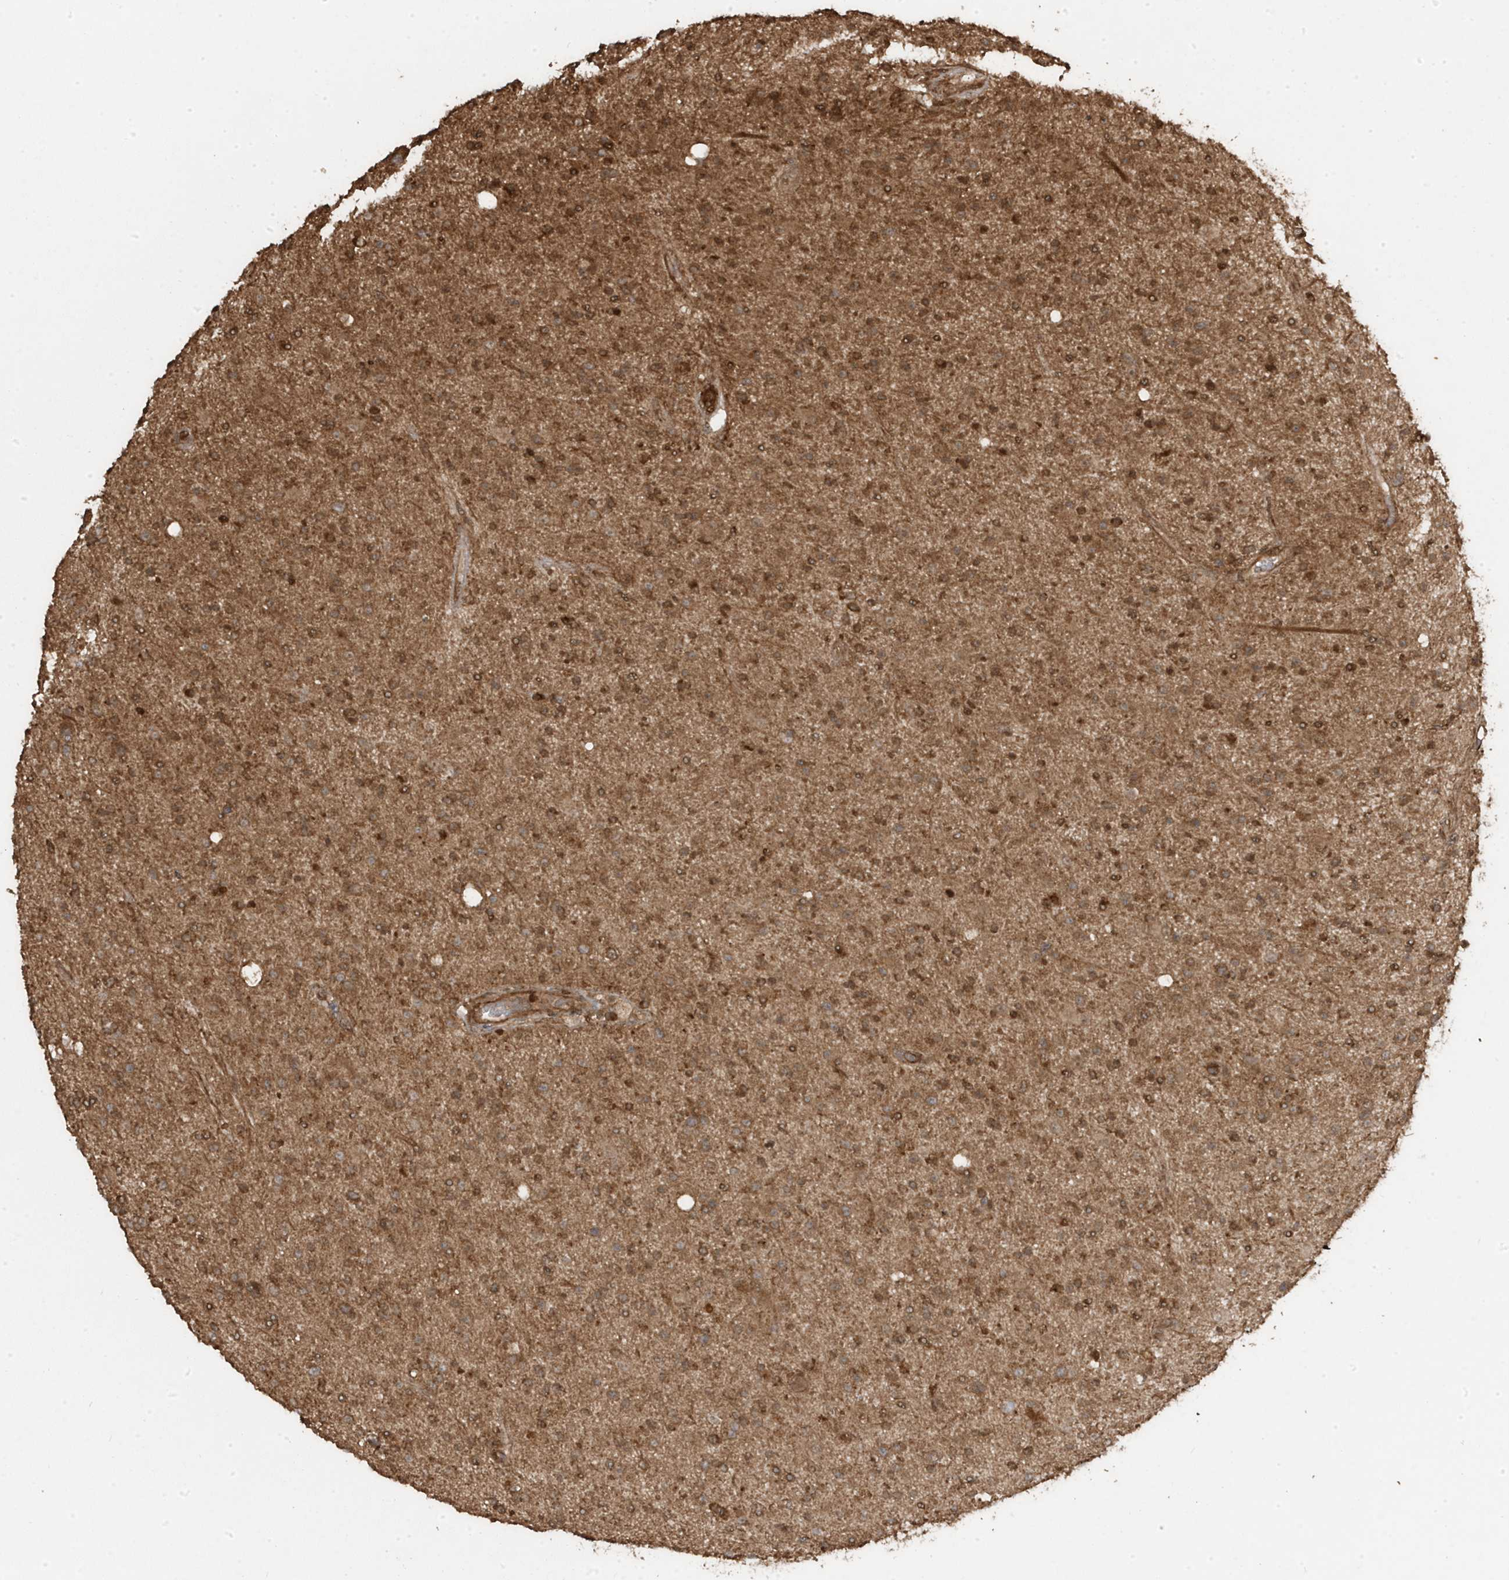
{"staining": {"intensity": "moderate", "quantity": ">75%", "location": "cytoplasmic/membranous"}, "tissue": "glioma", "cell_type": "Tumor cells", "image_type": "cancer", "snomed": [{"axis": "morphology", "description": "Glioma, malignant, High grade"}, {"axis": "topography", "description": "Brain"}], "caption": "This image demonstrates immunohistochemistry (IHC) staining of malignant high-grade glioma, with medium moderate cytoplasmic/membranous expression in approximately >75% of tumor cells.", "gene": "ASAP1", "patient": {"sex": "male", "age": 33}}